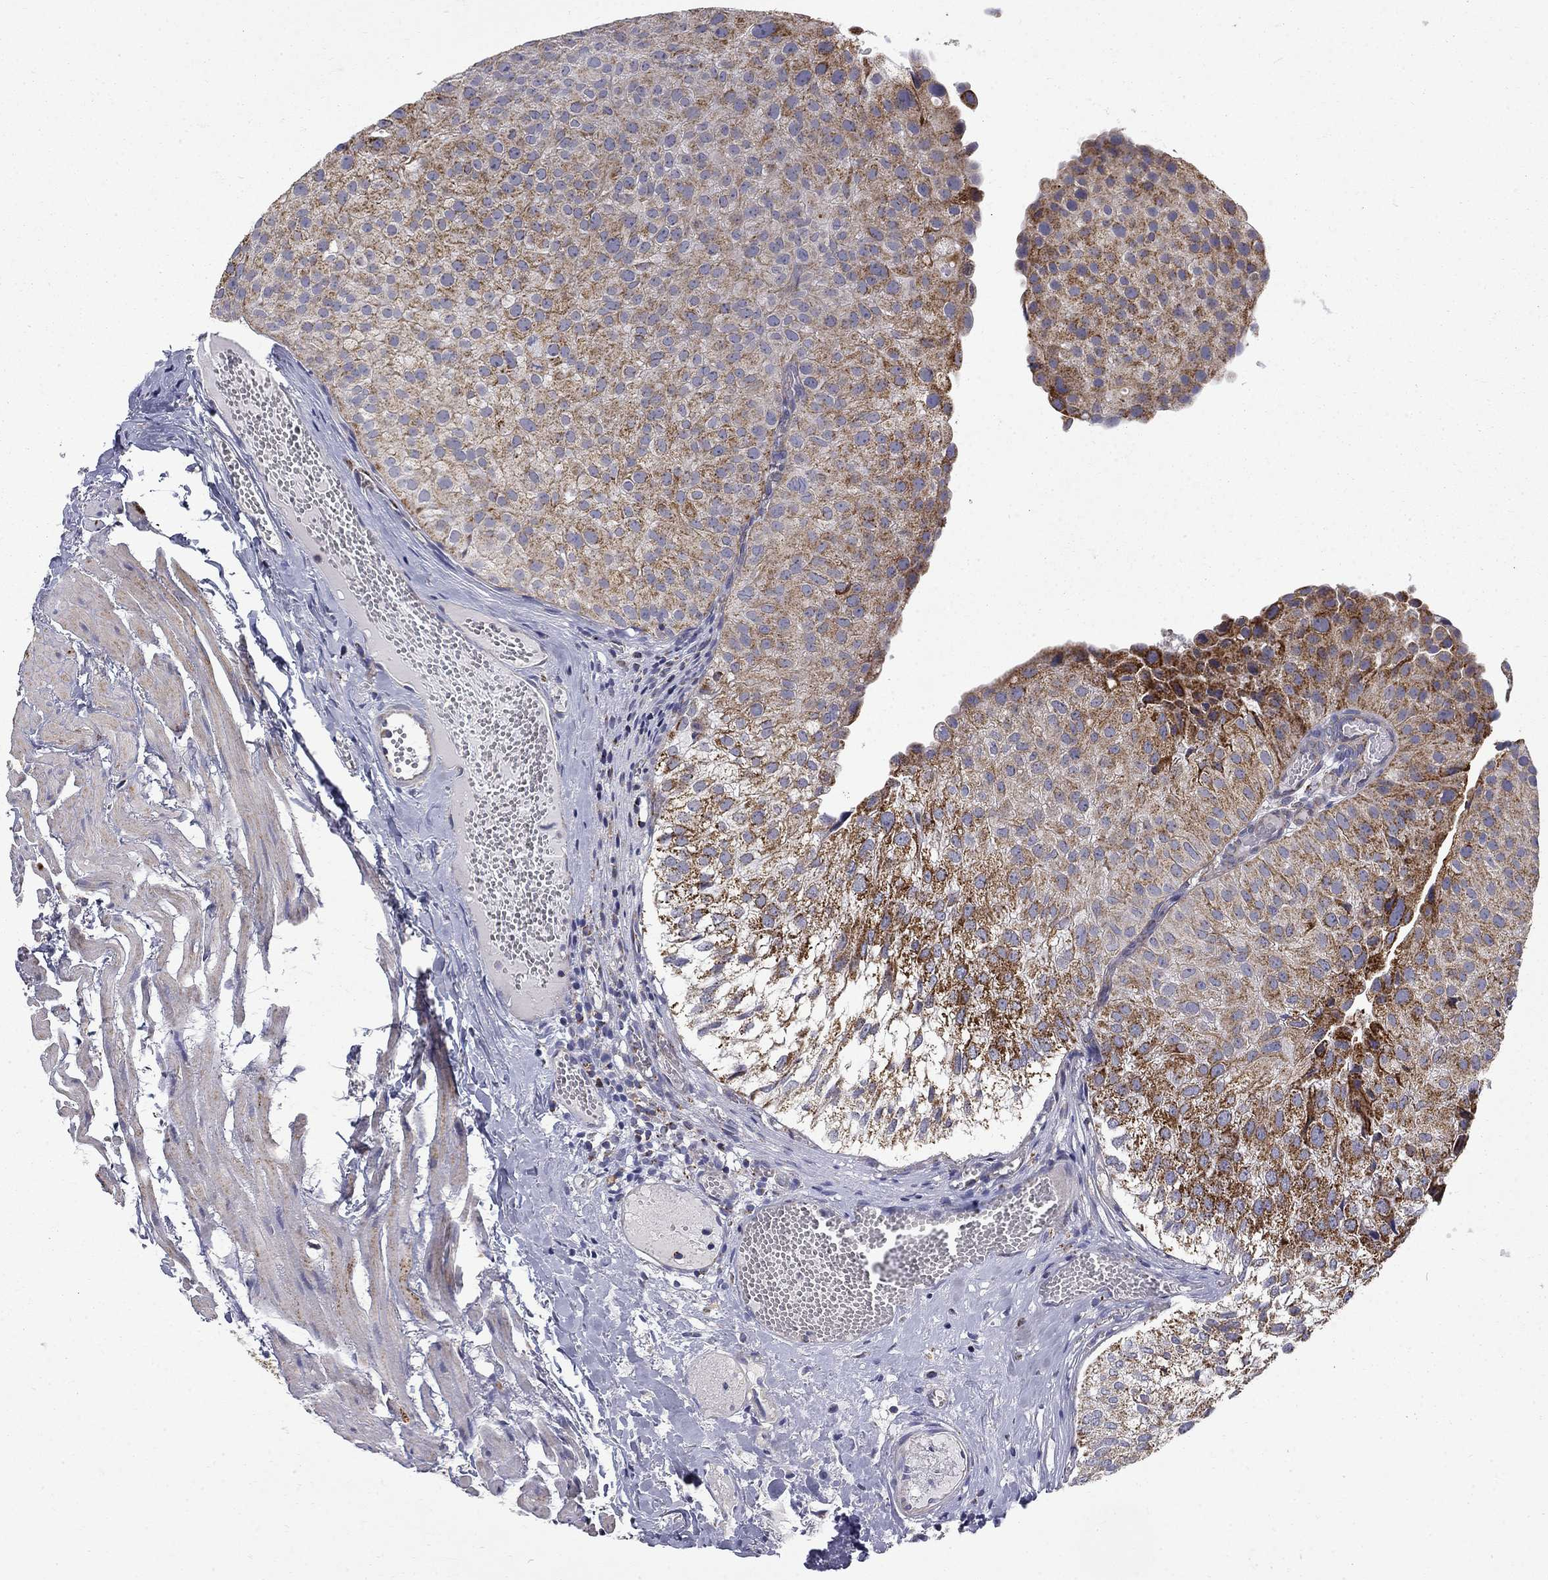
{"staining": {"intensity": "moderate", "quantity": "25%-75%", "location": "cytoplasmic/membranous"}, "tissue": "urothelial cancer", "cell_type": "Tumor cells", "image_type": "cancer", "snomed": [{"axis": "morphology", "description": "Urothelial carcinoma, Low grade"}, {"axis": "topography", "description": "Urinary bladder"}], "caption": "DAB (3,3'-diaminobenzidine) immunohistochemical staining of urothelial carcinoma (low-grade) displays moderate cytoplasmic/membranous protein expression in about 25%-75% of tumor cells.", "gene": "PCBP3", "patient": {"sex": "female", "age": 78}}